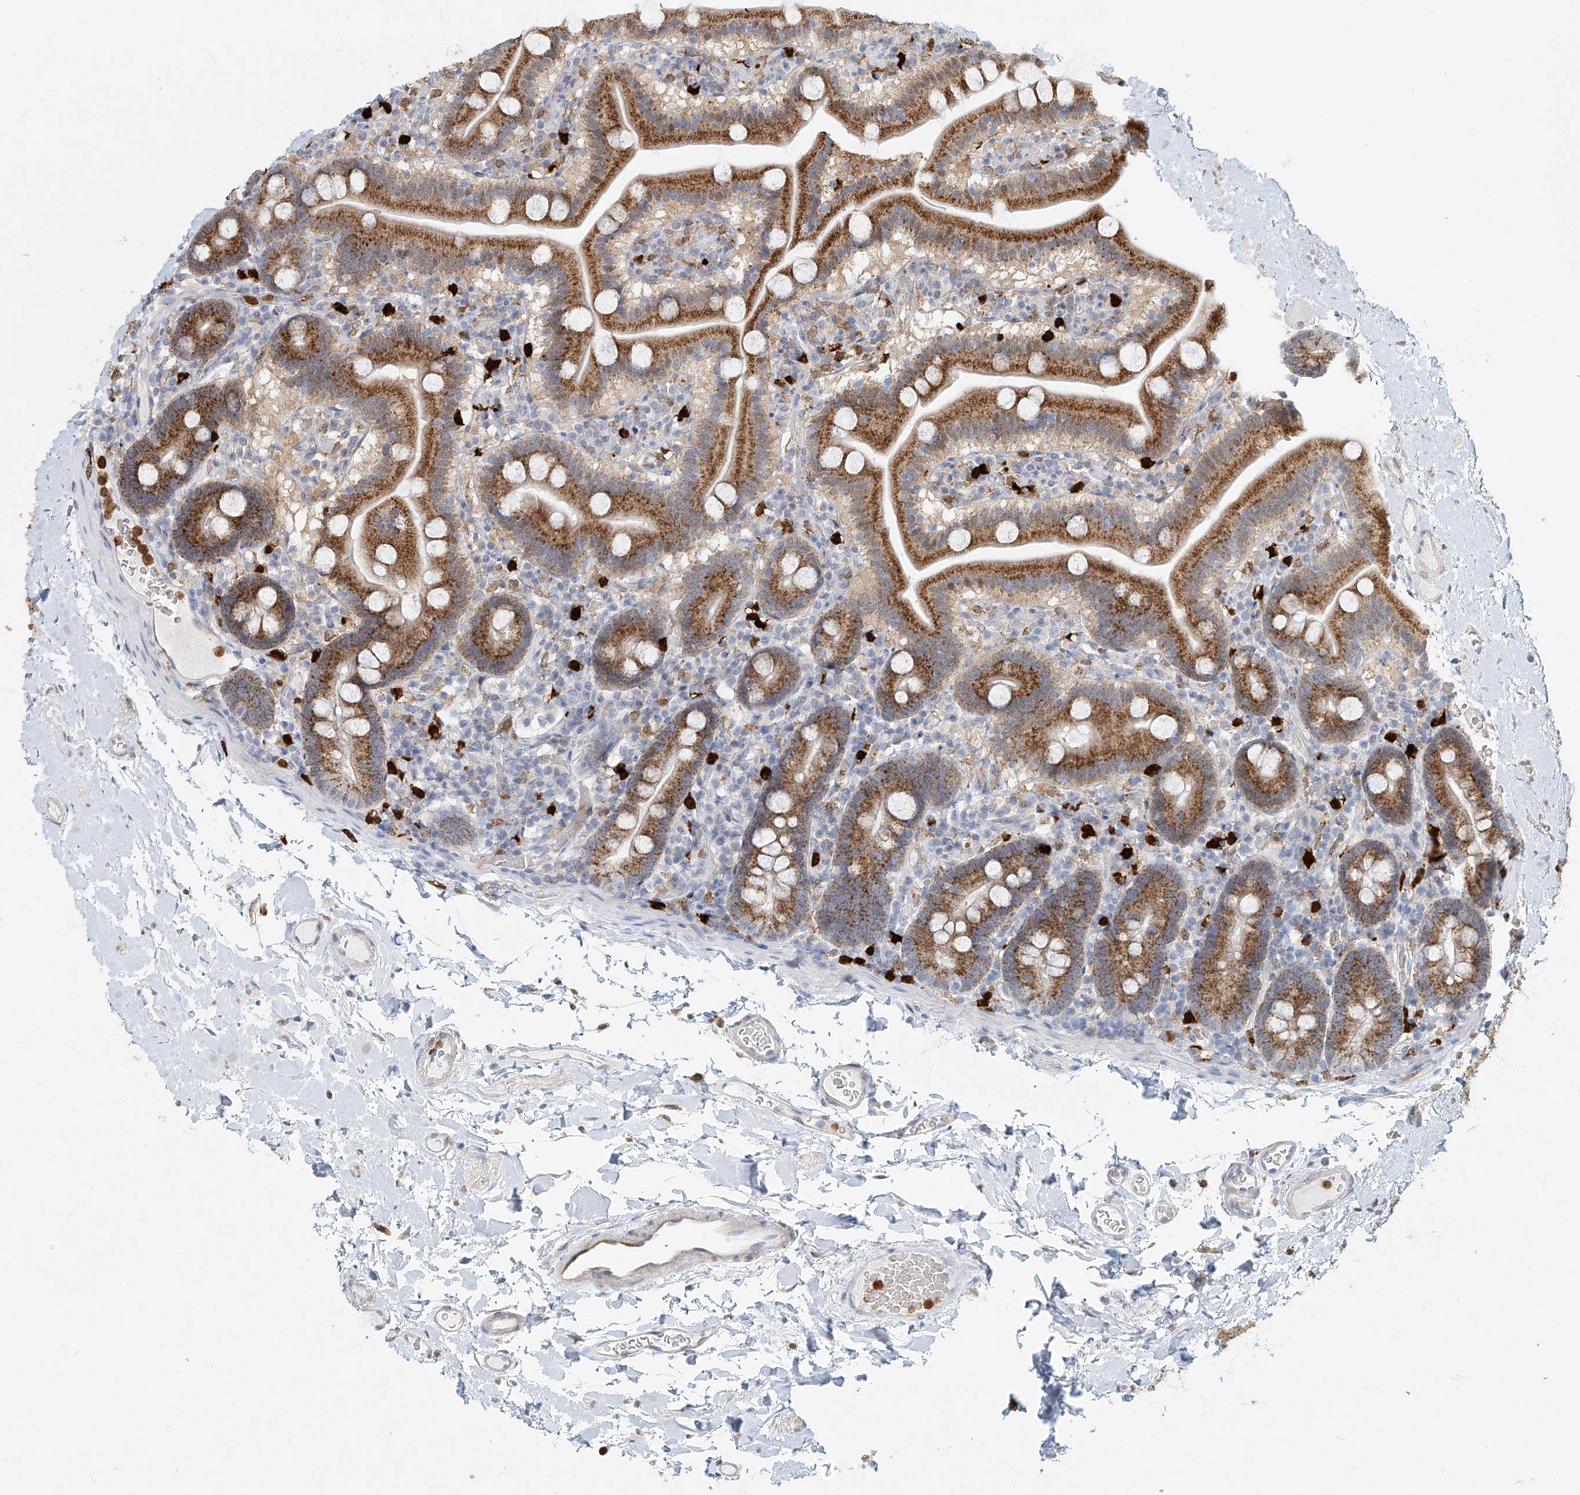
{"staining": {"intensity": "strong", "quantity": ">75%", "location": "cytoplasmic/membranous"}, "tissue": "duodenum", "cell_type": "Glandular cells", "image_type": "normal", "snomed": [{"axis": "morphology", "description": "Normal tissue, NOS"}, {"axis": "topography", "description": "Duodenum"}], "caption": "Normal duodenum was stained to show a protein in brown. There is high levels of strong cytoplasmic/membranous expression in about >75% of glandular cells. (IHC, brightfield microscopy, high magnification).", "gene": "PTPRA", "patient": {"sex": "male", "age": 55}}